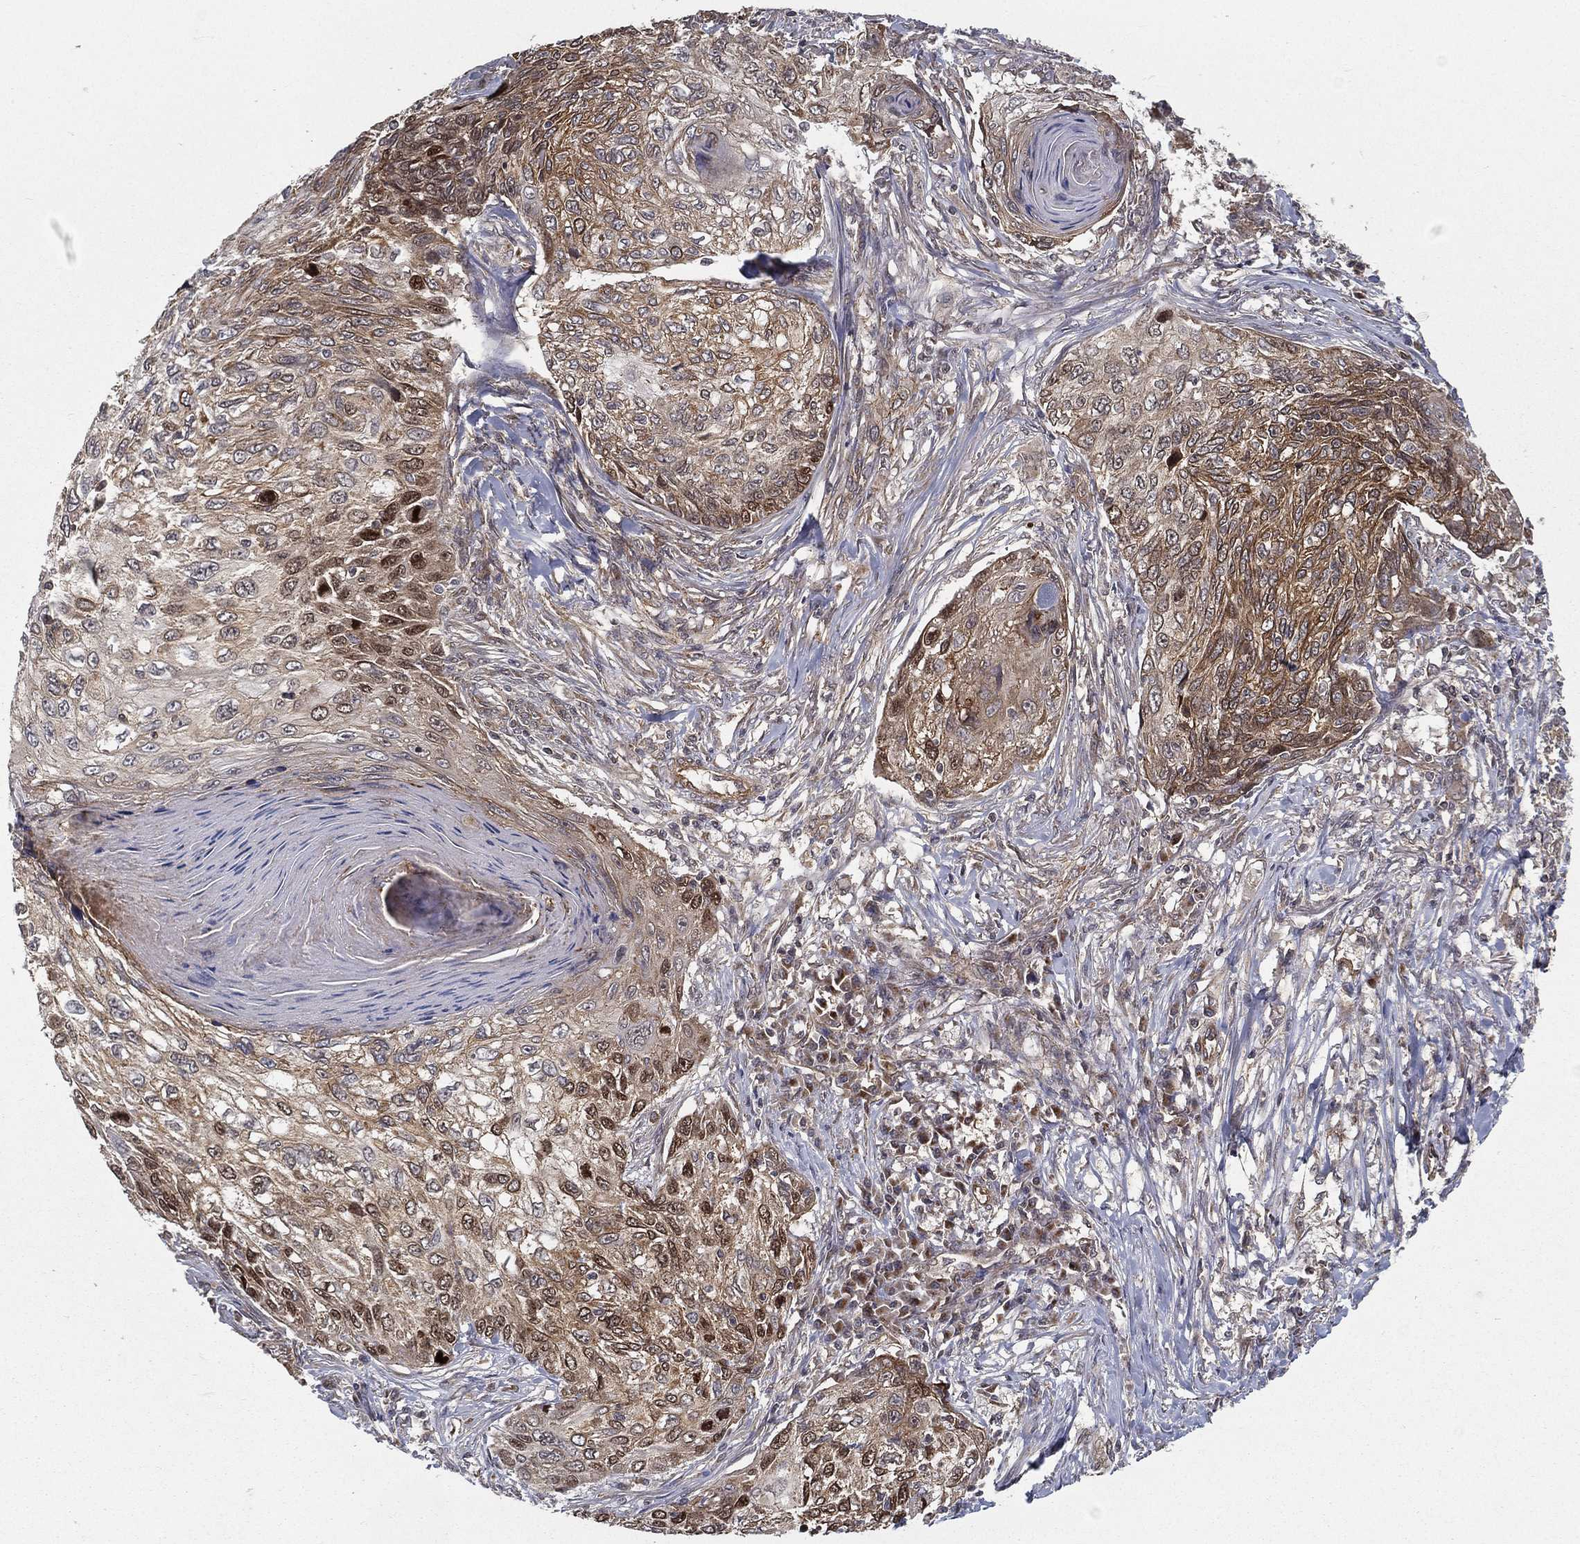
{"staining": {"intensity": "moderate", "quantity": "<25%", "location": "cytoplasmic/membranous,nuclear"}, "tissue": "skin cancer", "cell_type": "Tumor cells", "image_type": "cancer", "snomed": [{"axis": "morphology", "description": "Squamous cell carcinoma, NOS"}, {"axis": "topography", "description": "Skin"}], "caption": "Skin squamous cell carcinoma was stained to show a protein in brown. There is low levels of moderate cytoplasmic/membranous and nuclear staining in about <25% of tumor cells.", "gene": "UACA", "patient": {"sex": "male", "age": 92}}